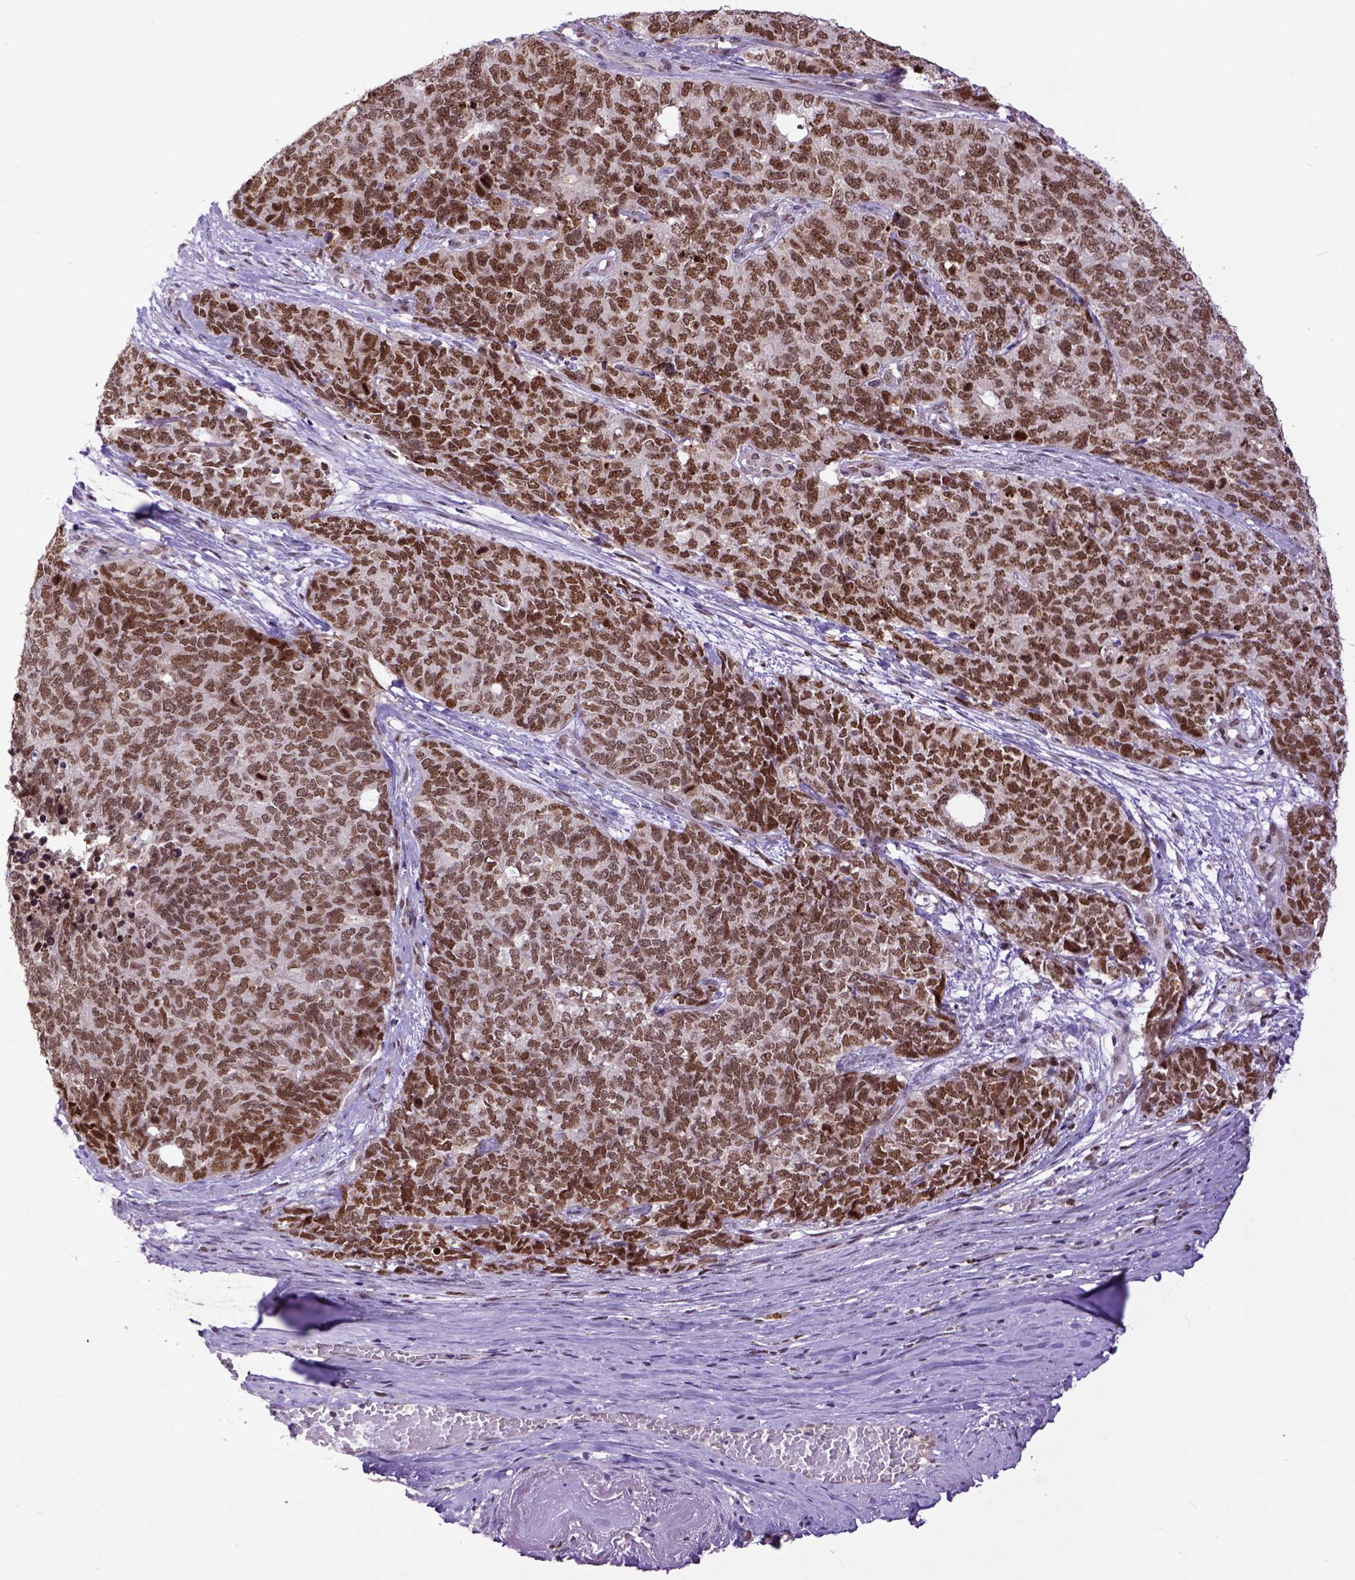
{"staining": {"intensity": "moderate", "quantity": ">75%", "location": "nuclear"}, "tissue": "cervical cancer", "cell_type": "Tumor cells", "image_type": "cancer", "snomed": [{"axis": "morphology", "description": "Squamous cell carcinoma, NOS"}, {"axis": "topography", "description": "Cervix"}], "caption": "An IHC image of tumor tissue is shown. Protein staining in brown highlights moderate nuclear positivity in cervical cancer (squamous cell carcinoma) within tumor cells. (IHC, brightfield microscopy, high magnification).", "gene": "RCC2", "patient": {"sex": "female", "age": 63}}